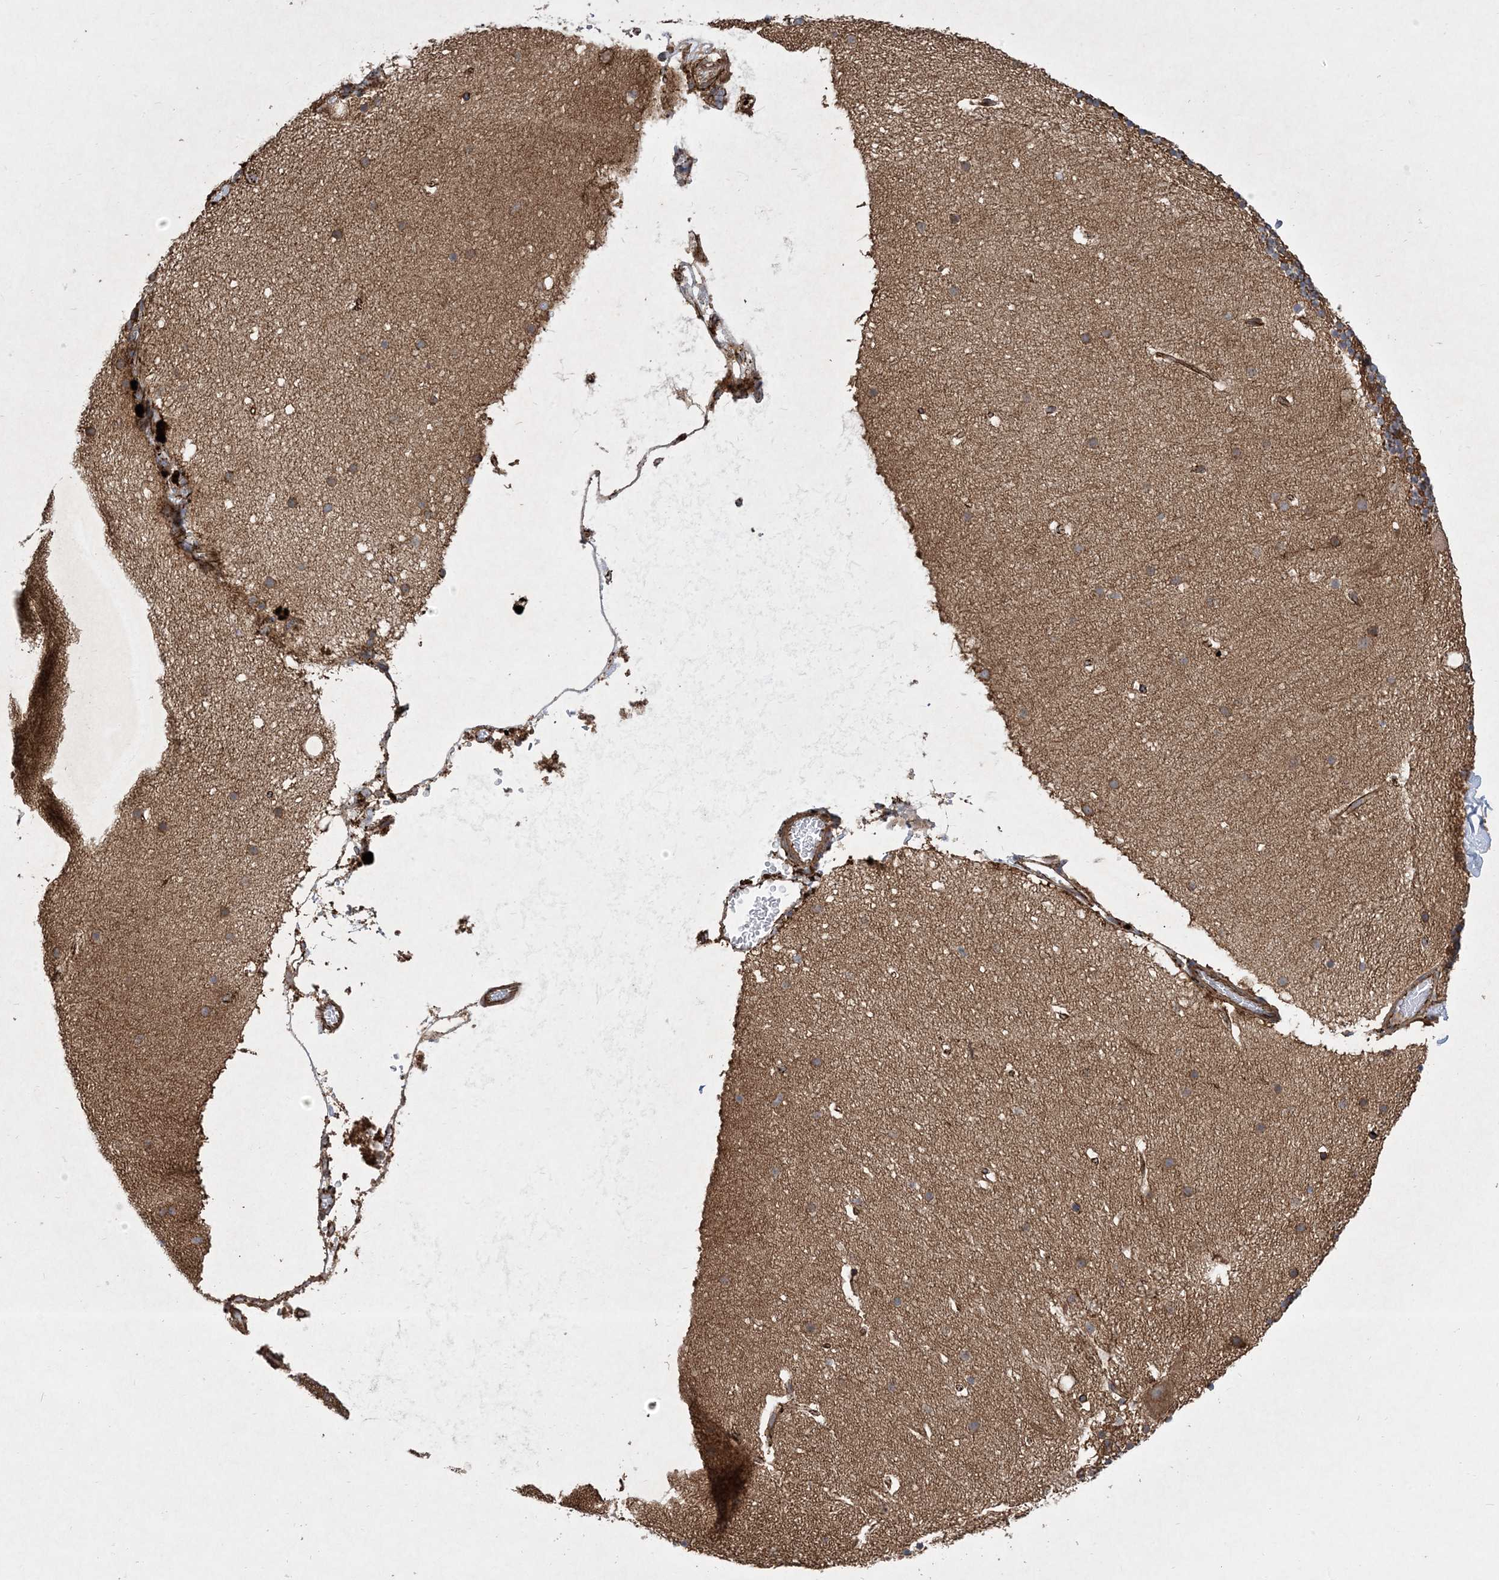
{"staining": {"intensity": "strong", "quantity": ">75%", "location": "cytoplasmic/membranous"}, "tissue": "cerebellum", "cell_type": "Cells in granular layer", "image_type": "normal", "snomed": [{"axis": "morphology", "description": "Normal tissue, NOS"}, {"axis": "topography", "description": "Cerebellum"}], "caption": "DAB immunohistochemical staining of benign cerebellum reveals strong cytoplasmic/membranous protein staining in about >75% of cells in granular layer. Nuclei are stained in blue.", "gene": "OTOP1", "patient": {"sex": "male", "age": 57}}